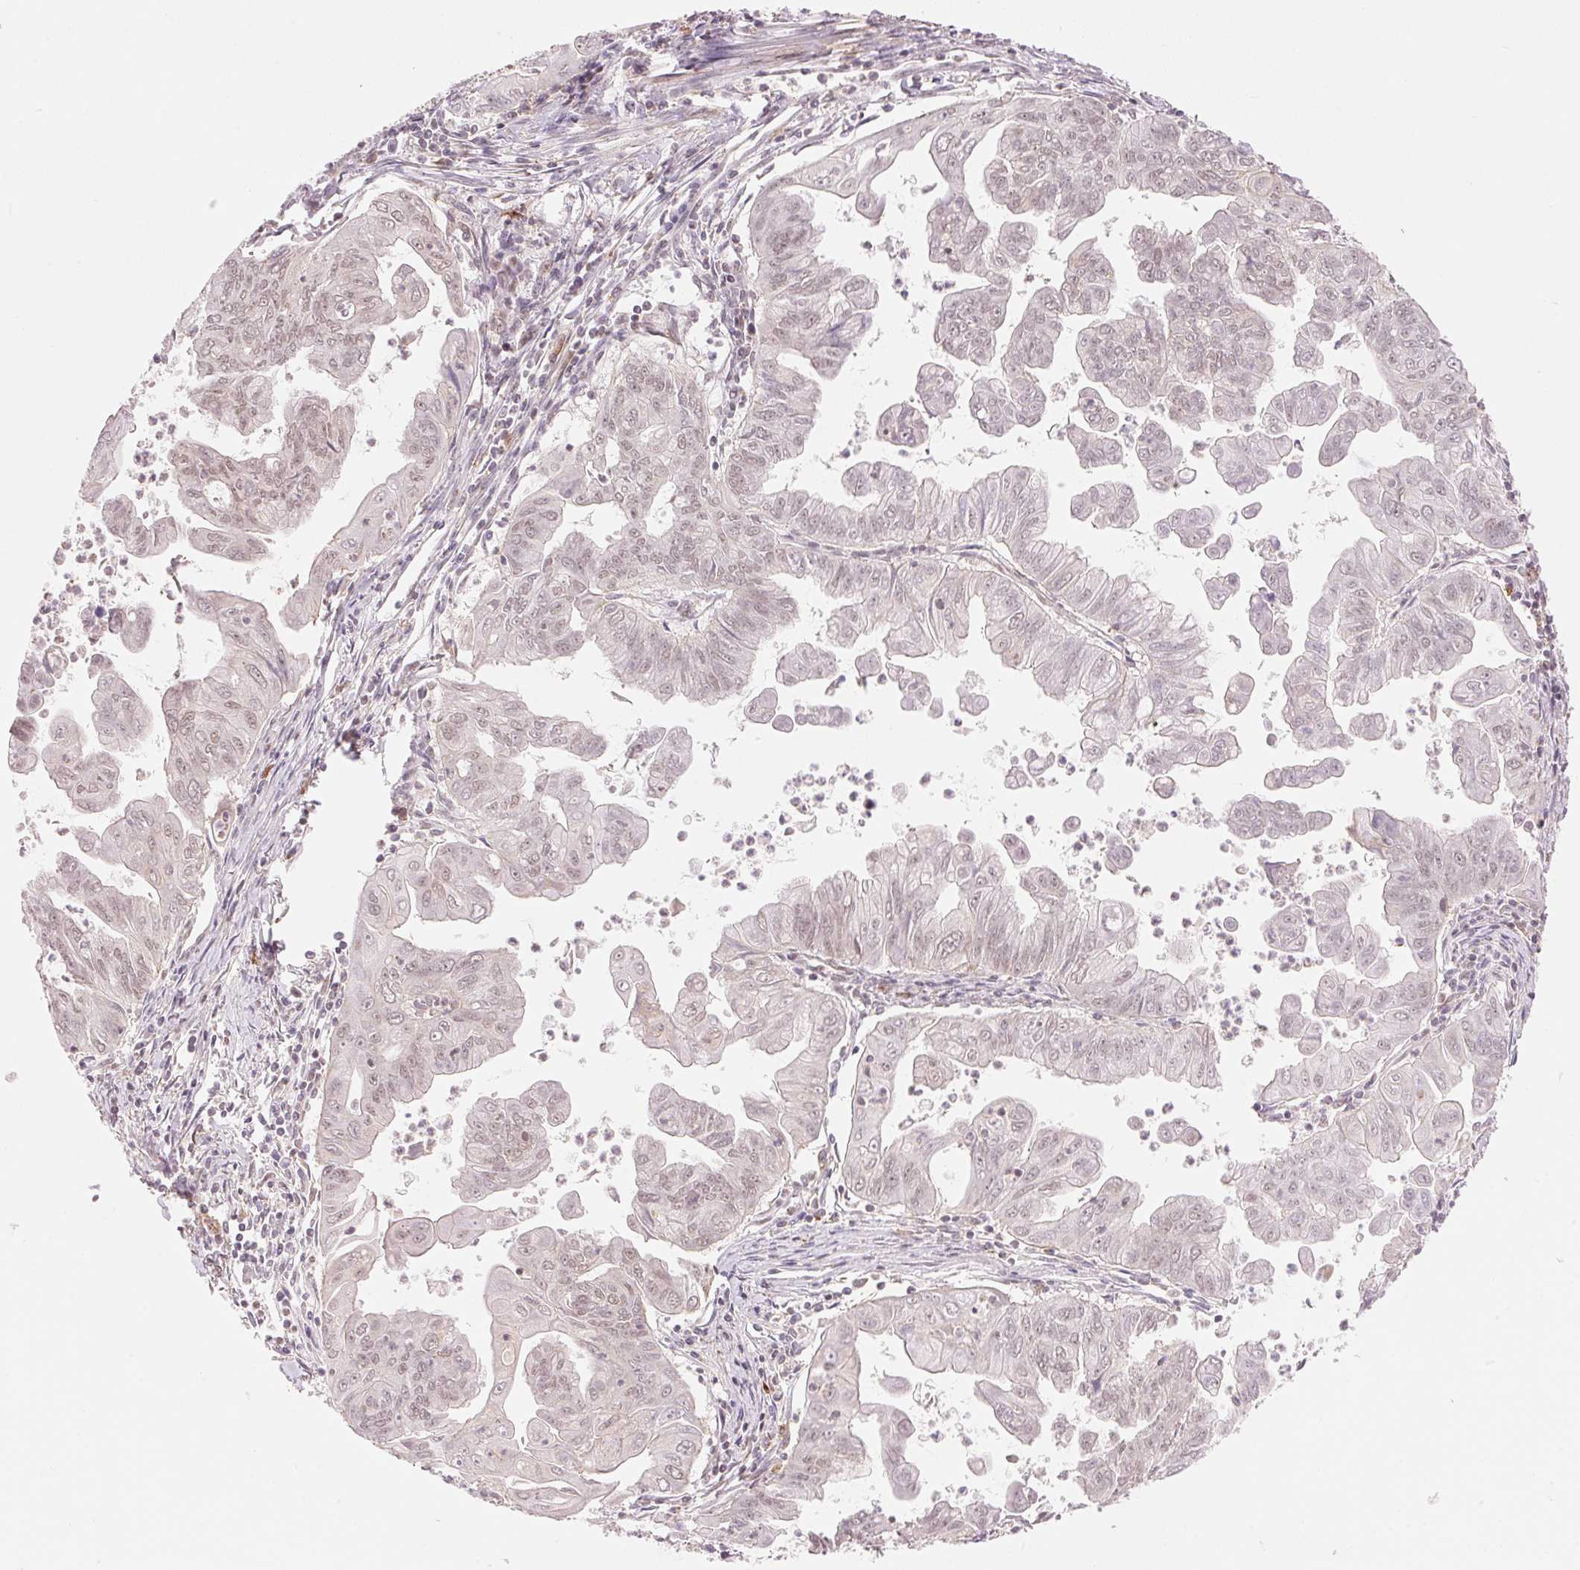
{"staining": {"intensity": "weak", "quantity": "<25%", "location": "nuclear"}, "tissue": "stomach cancer", "cell_type": "Tumor cells", "image_type": "cancer", "snomed": [{"axis": "morphology", "description": "Adenocarcinoma, NOS"}, {"axis": "topography", "description": "Stomach, upper"}], "caption": "The immunohistochemistry histopathology image has no significant staining in tumor cells of stomach cancer (adenocarcinoma) tissue.", "gene": "HNRNPDL", "patient": {"sex": "male", "age": 80}}